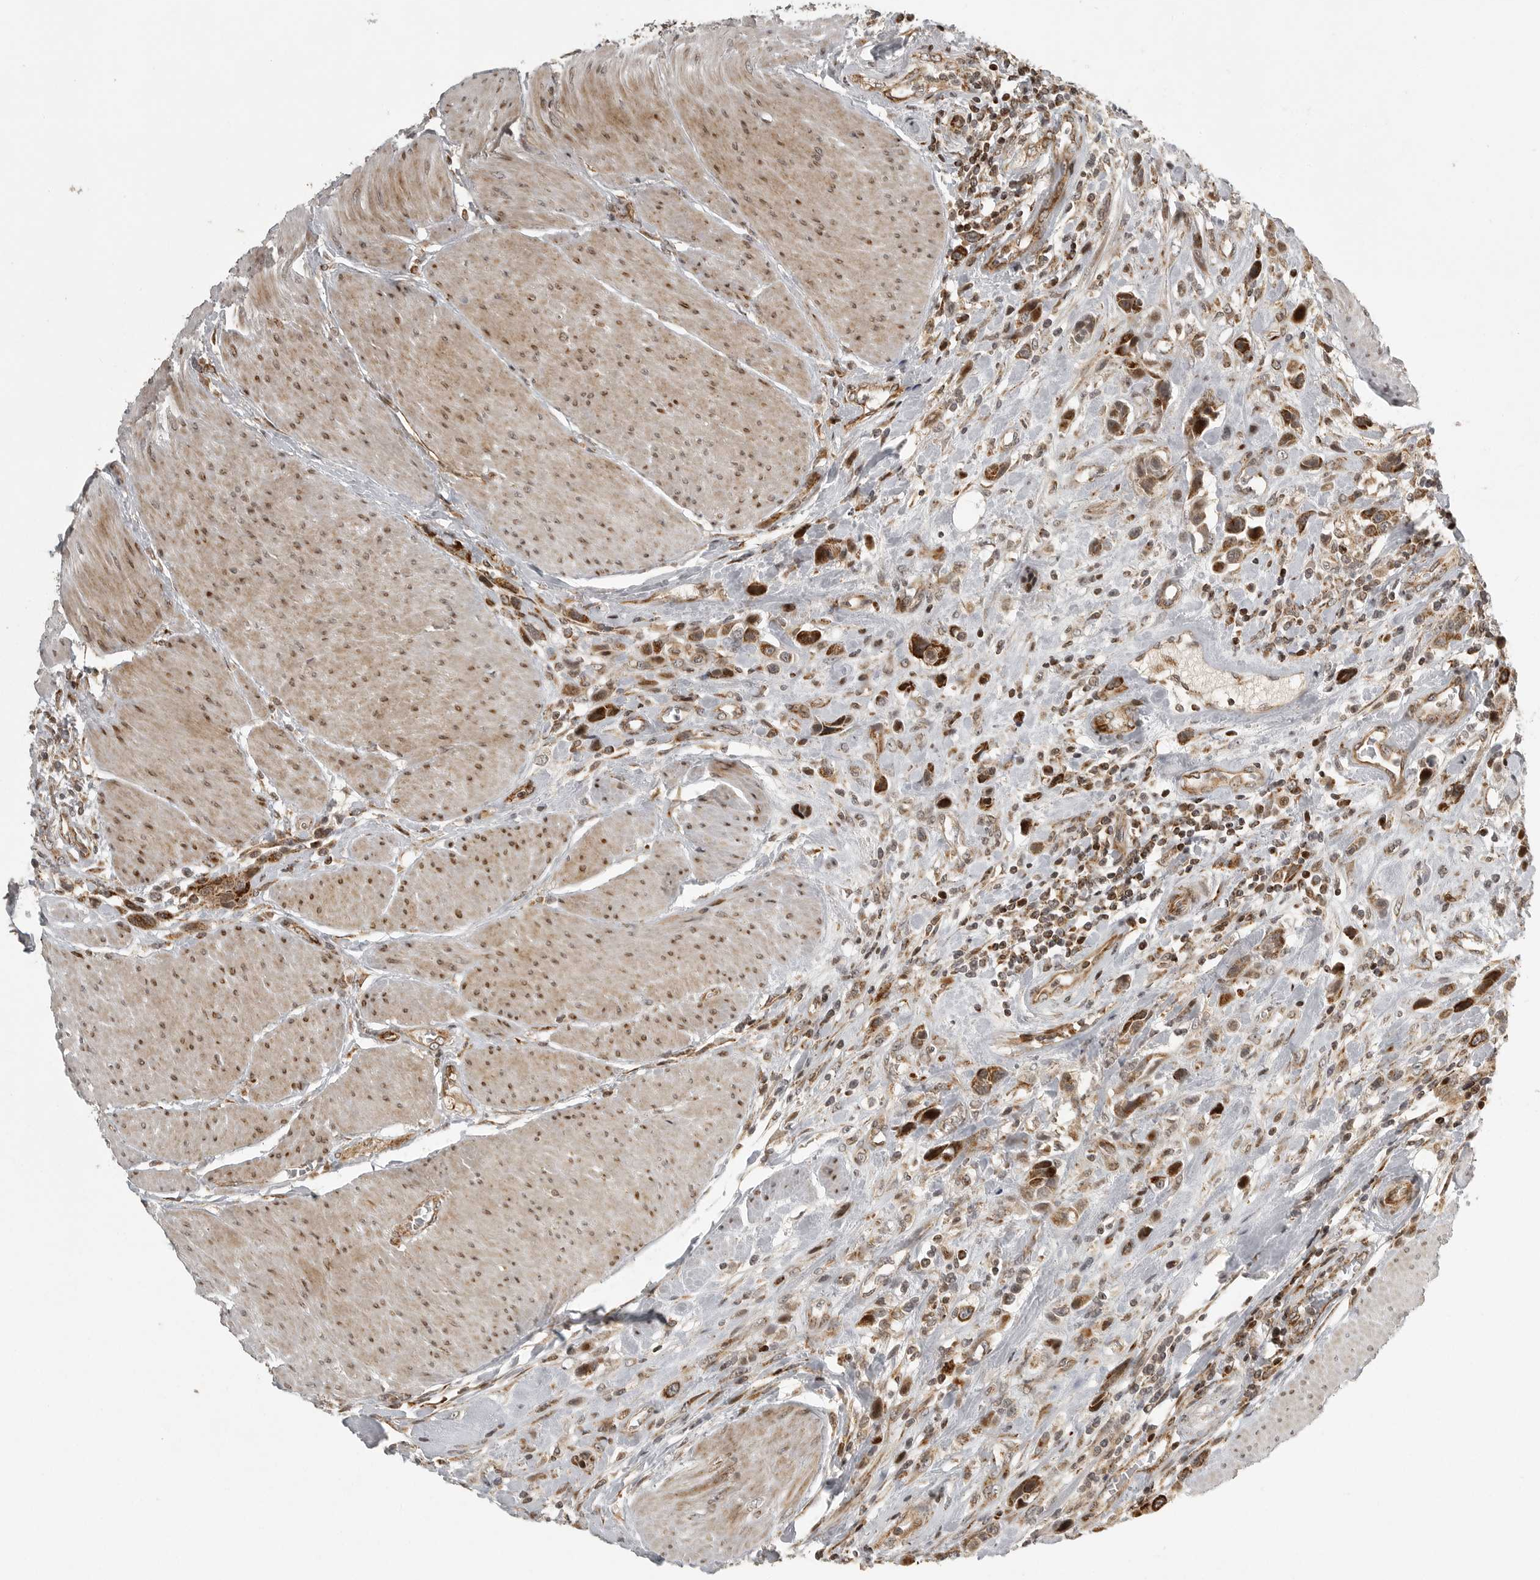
{"staining": {"intensity": "strong", "quantity": ">75%", "location": "cytoplasmic/membranous"}, "tissue": "urothelial cancer", "cell_type": "Tumor cells", "image_type": "cancer", "snomed": [{"axis": "morphology", "description": "Urothelial carcinoma, High grade"}, {"axis": "topography", "description": "Urinary bladder"}], "caption": "High-magnification brightfield microscopy of urothelial cancer stained with DAB (3,3'-diaminobenzidine) (brown) and counterstained with hematoxylin (blue). tumor cells exhibit strong cytoplasmic/membranous positivity is present in about>75% of cells.", "gene": "NARS2", "patient": {"sex": "male", "age": 50}}